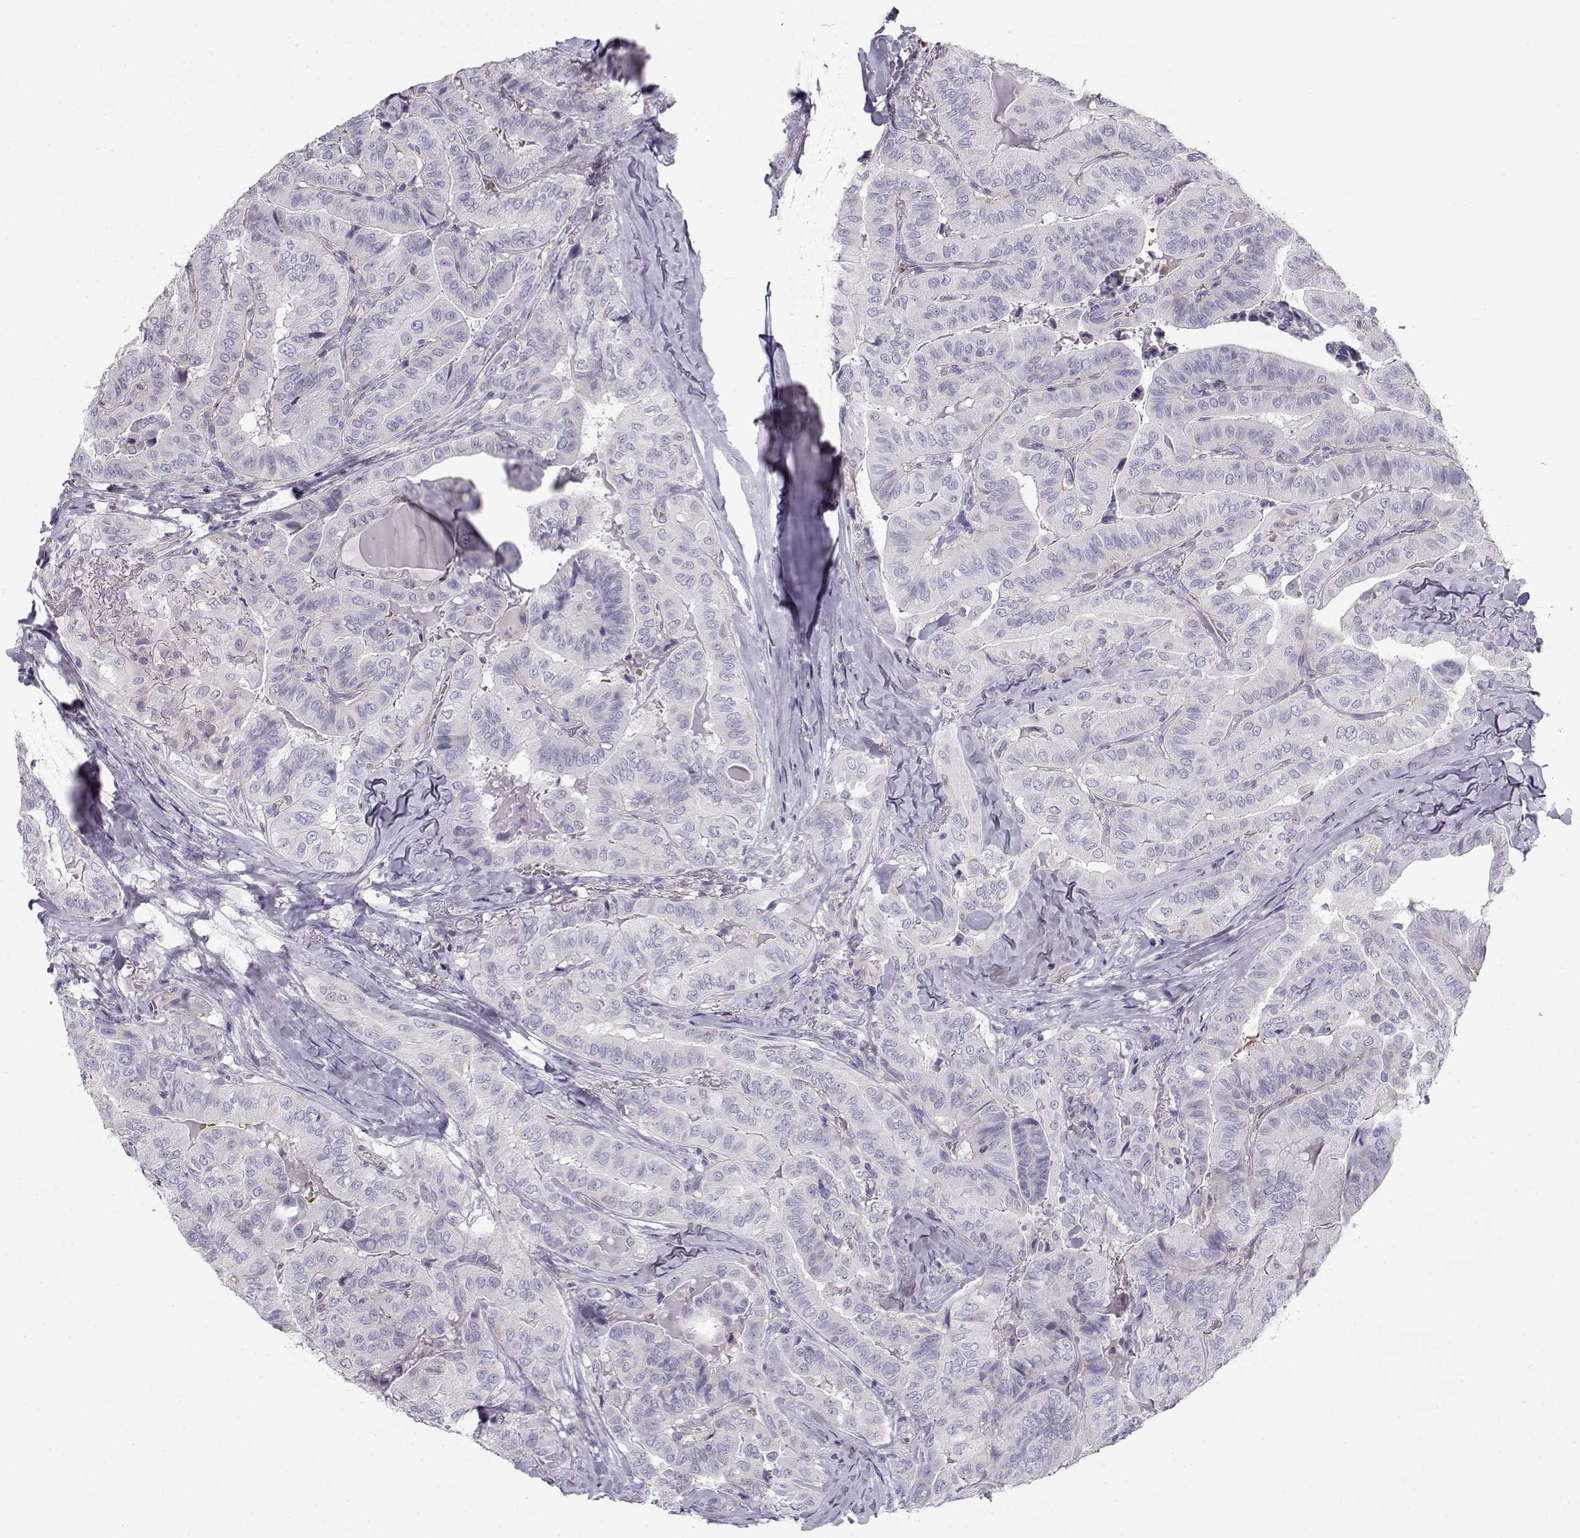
{"staining": {"intensity": "negative", "quantity": "none", "location": "none"}, "tissue": "thyroid cancer", "cell_type": "Tumor cells", "image_type": "cancer", "snomed": [{"axis": "morphology", "description": "Papillary adenocarcinoma, NOS"}, {"axis": "topography", "description": "Thyroid gland"}], "caption": "Tumor cells are negative for brown protein staining in papillary adenocarcinoma (thyroid).", "gene": "MYO1A", "patient": {"sex": "female", "age": 68}}